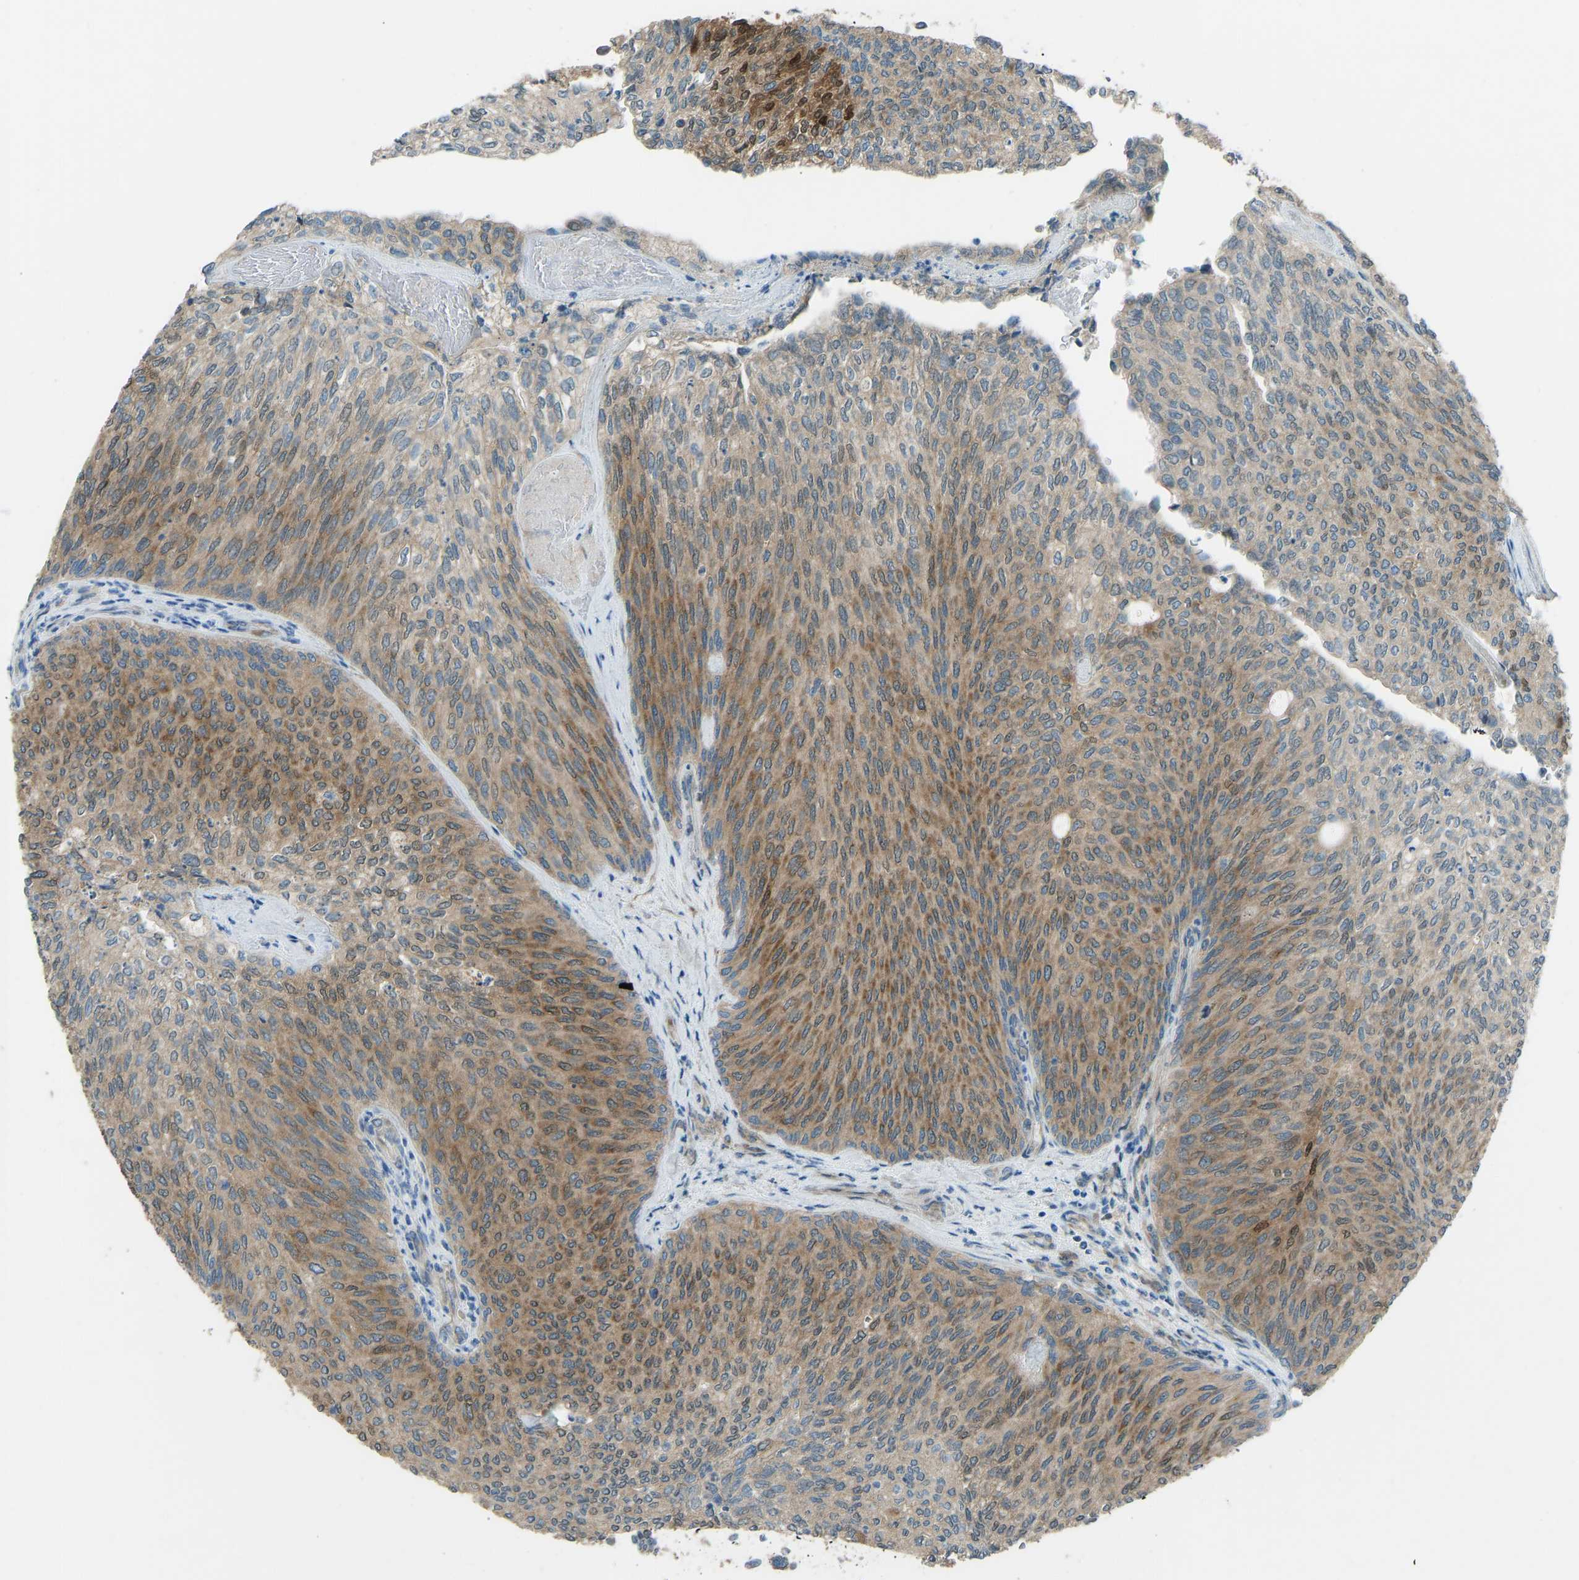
{"staining": {"intensity": "moderate", "quantity": ">75%", "location": "cytoplasmic/membranous,nuclear"}, "tissue": "urothelial cancer", "cell_type": "Tumor cells", "image_type": "cancer", "snomed": [{"axis": "morphology", "description": "Urothelial carcinoma, Low grade"}, {"axis": "topography", "description": "Urinary bladder"}], "caption": "Brown immunohistochemical staining in human urothelial cancer exhibits moderate cytoplasmic/membranous and nuclear staining in approximately >75% of tumor cells.", "gene": "STAU2", "patient": {"sex": "female", "age": 79}}